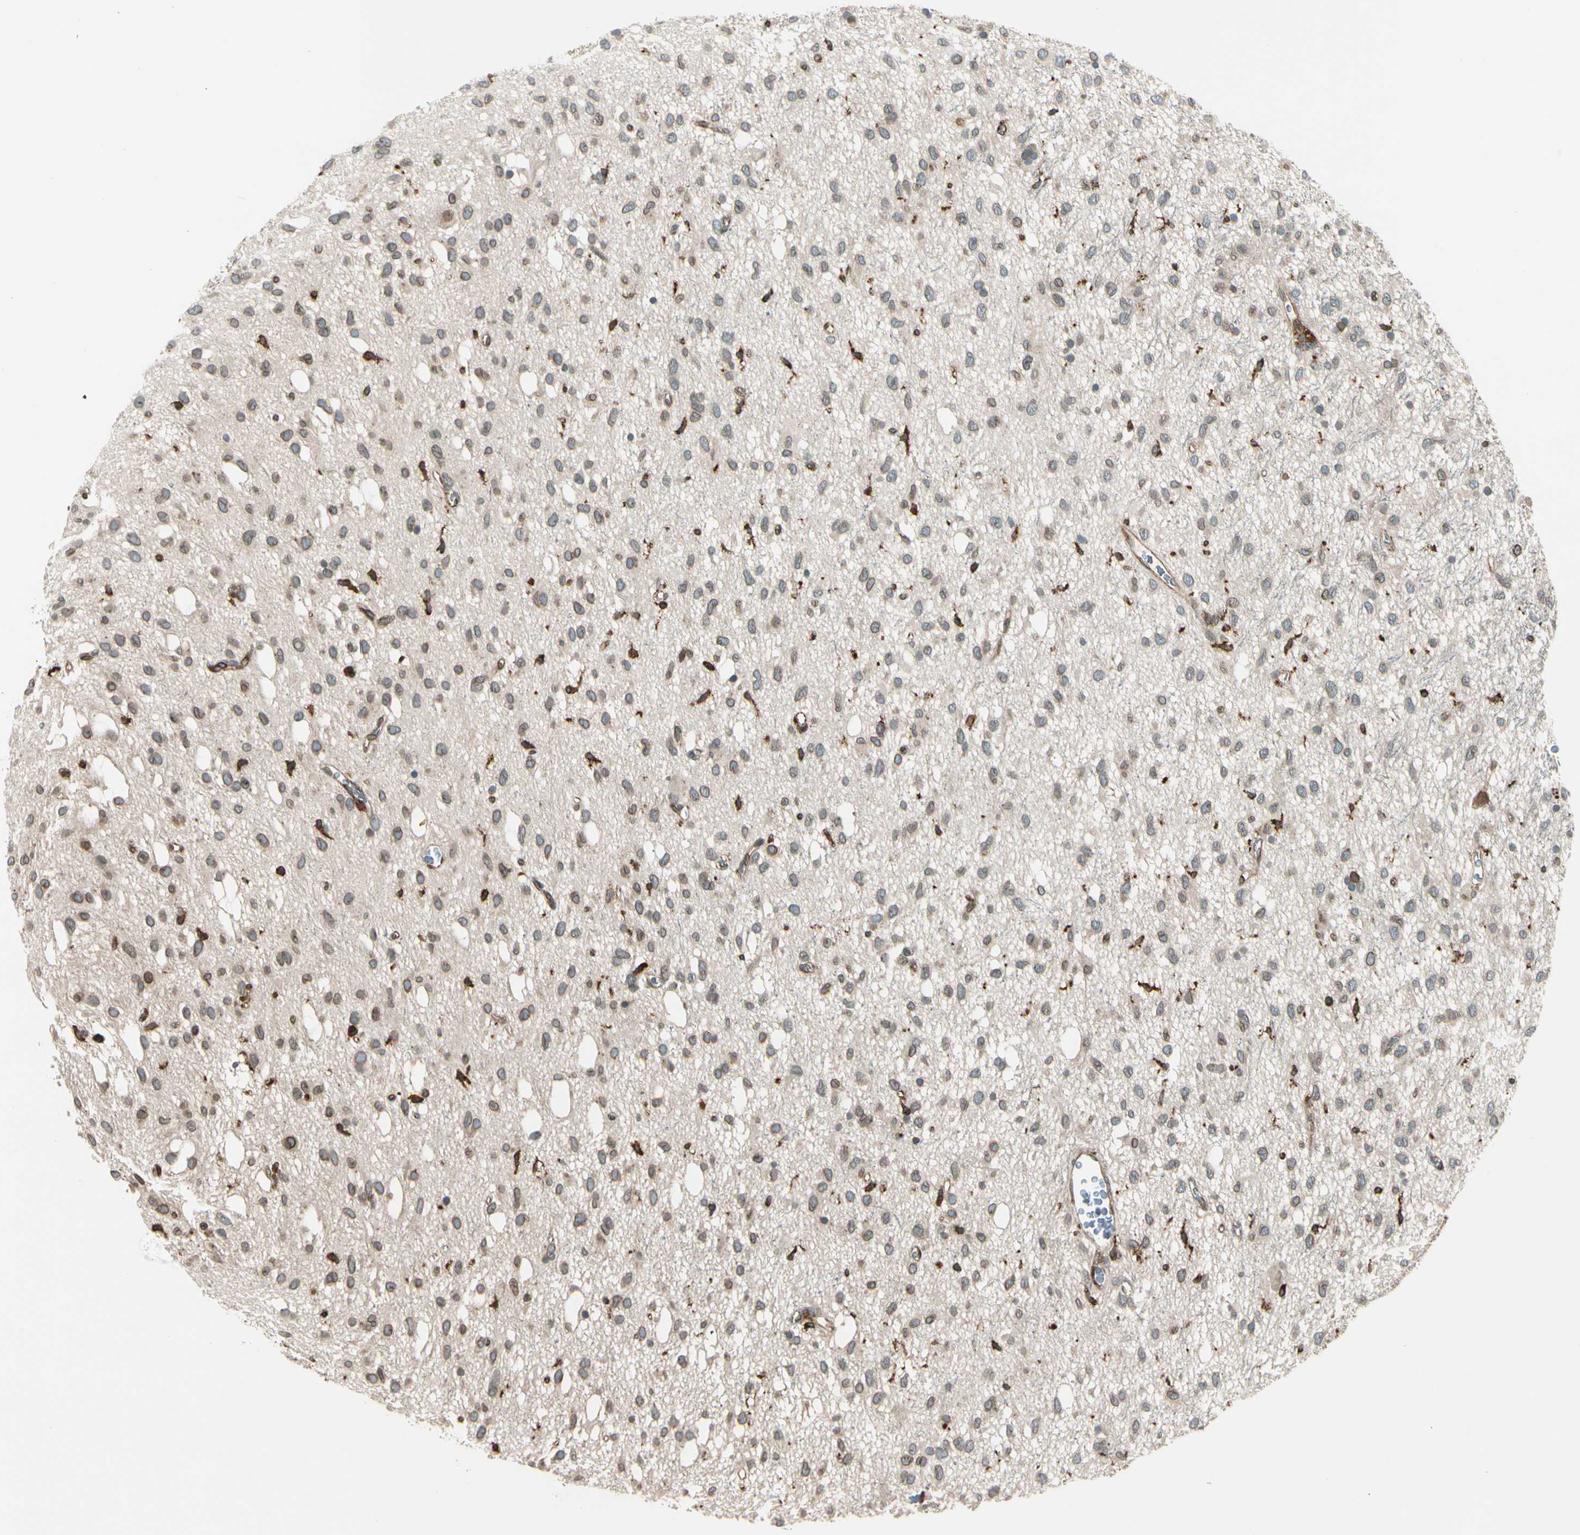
{"staining": {"intensity": "moderate", "quantity": ">75%", "location": "cytoplasmic/membranous,nuclear"}, "tissue": "glioma", "cell_type": "Tumor cells", "image_type": "cancer", "snomed": [{"axis": "morphology", "description": "Glioma, malignant, Low grade"}, {"axis": "topography", "description": "Brain"}], "caption": "The micrograph displays a brown stain indicating the presence of a protein in the cytoplasmic/membranous and nuclear of tumor cells in malignant low-grade glioma.", "gene": "TRIO", "patient": {"sex": "male", "age": 77}}